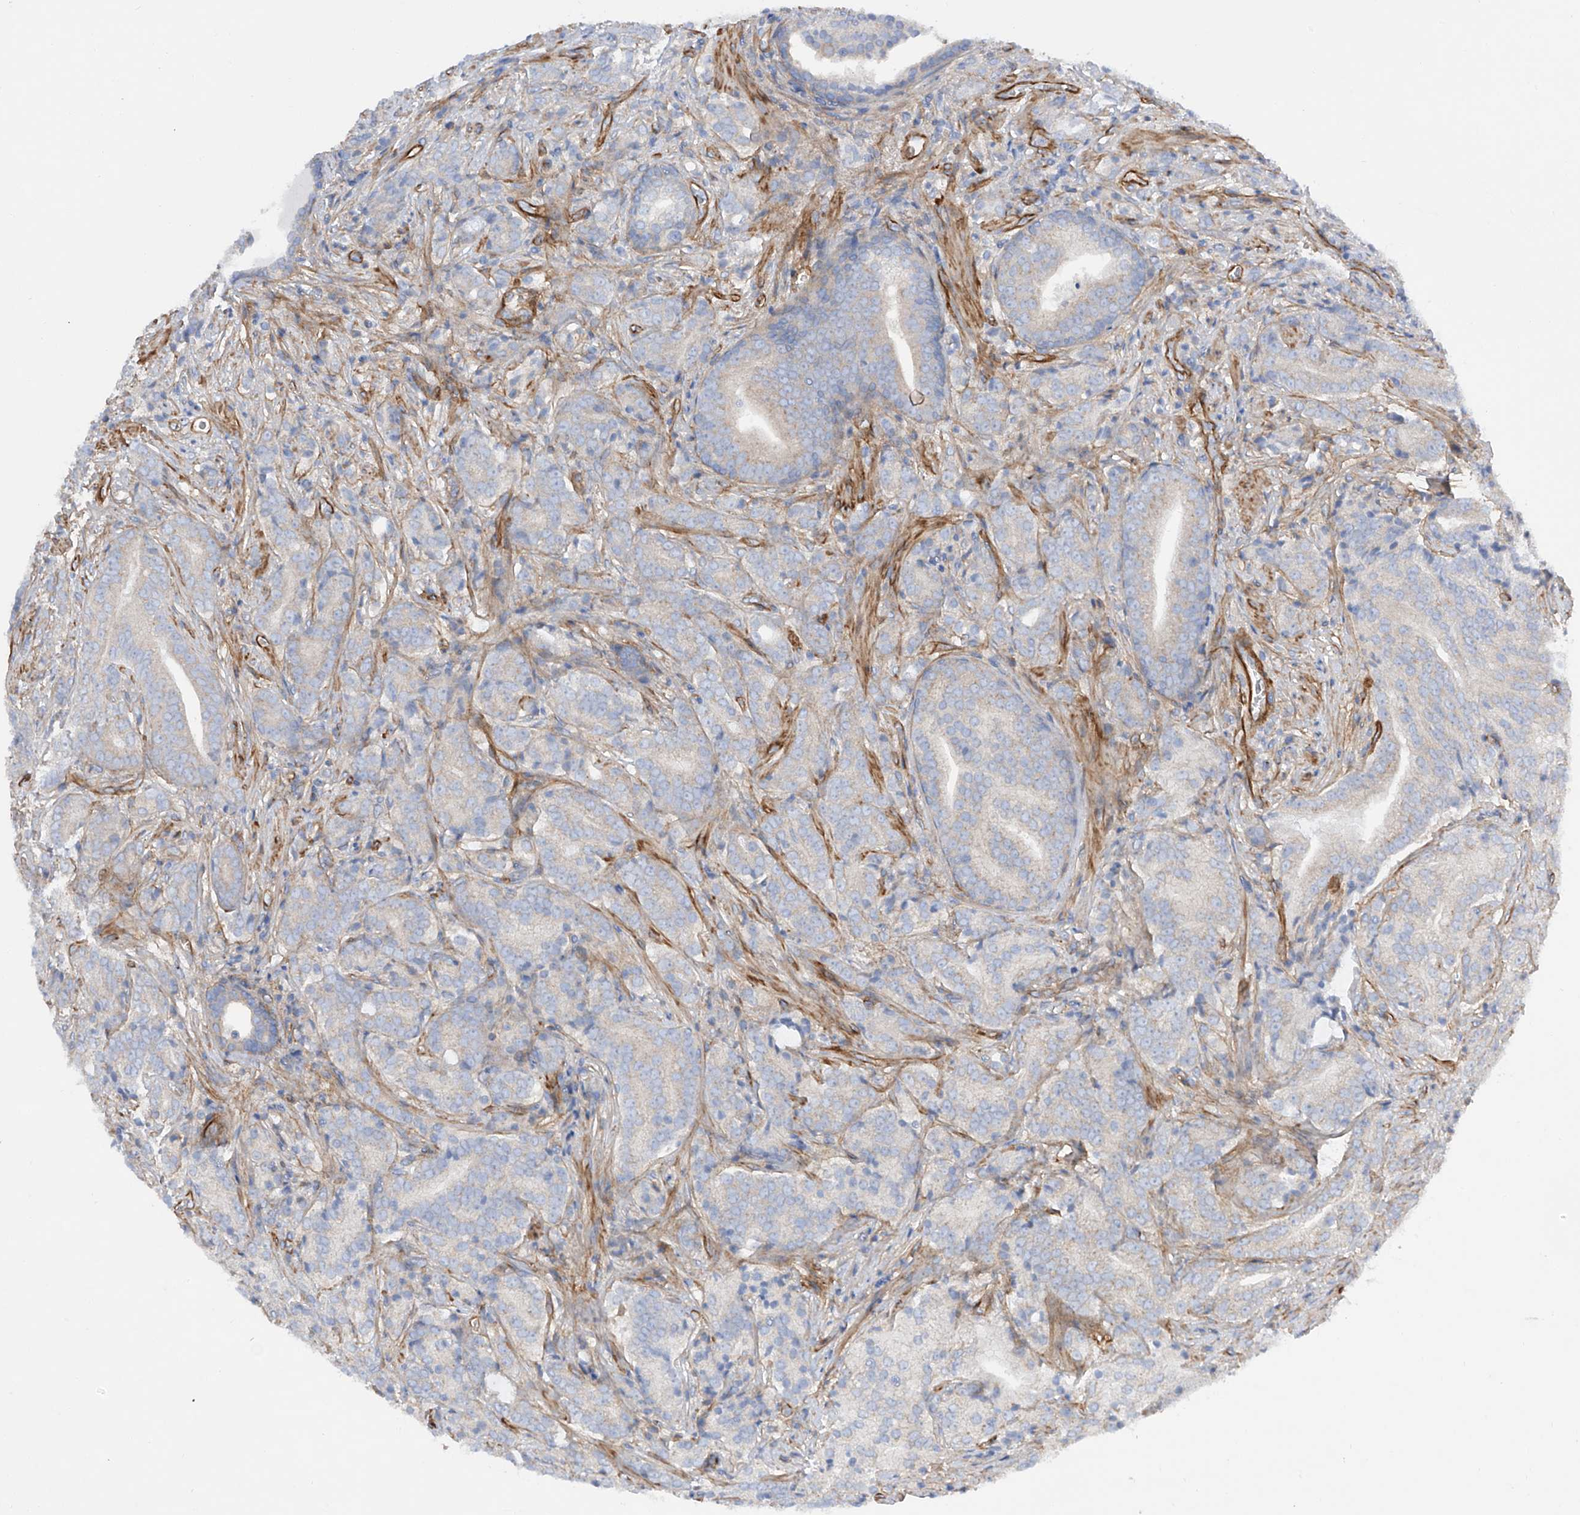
{"staining": {"intensity": "negative", "quantity": "none", "location": "none"}, "tissue": "prostate cancer", "cell_type": "Tumor cells", "image_type": "cancer", "snomed": [{"axis": "morphology", "description": "Adenocarcinoma, High grade"}, {"axis": "topography", "description": "Prostate"}], "caption": "Immunohistochemistry photomicrograph of human adenocarcinoma (high-grade) (prostate) stained for a protein (brown), which displays no expression in tumor cells.", "gene": "LCA5", "patient": {"sex": "male", "age": 57}}